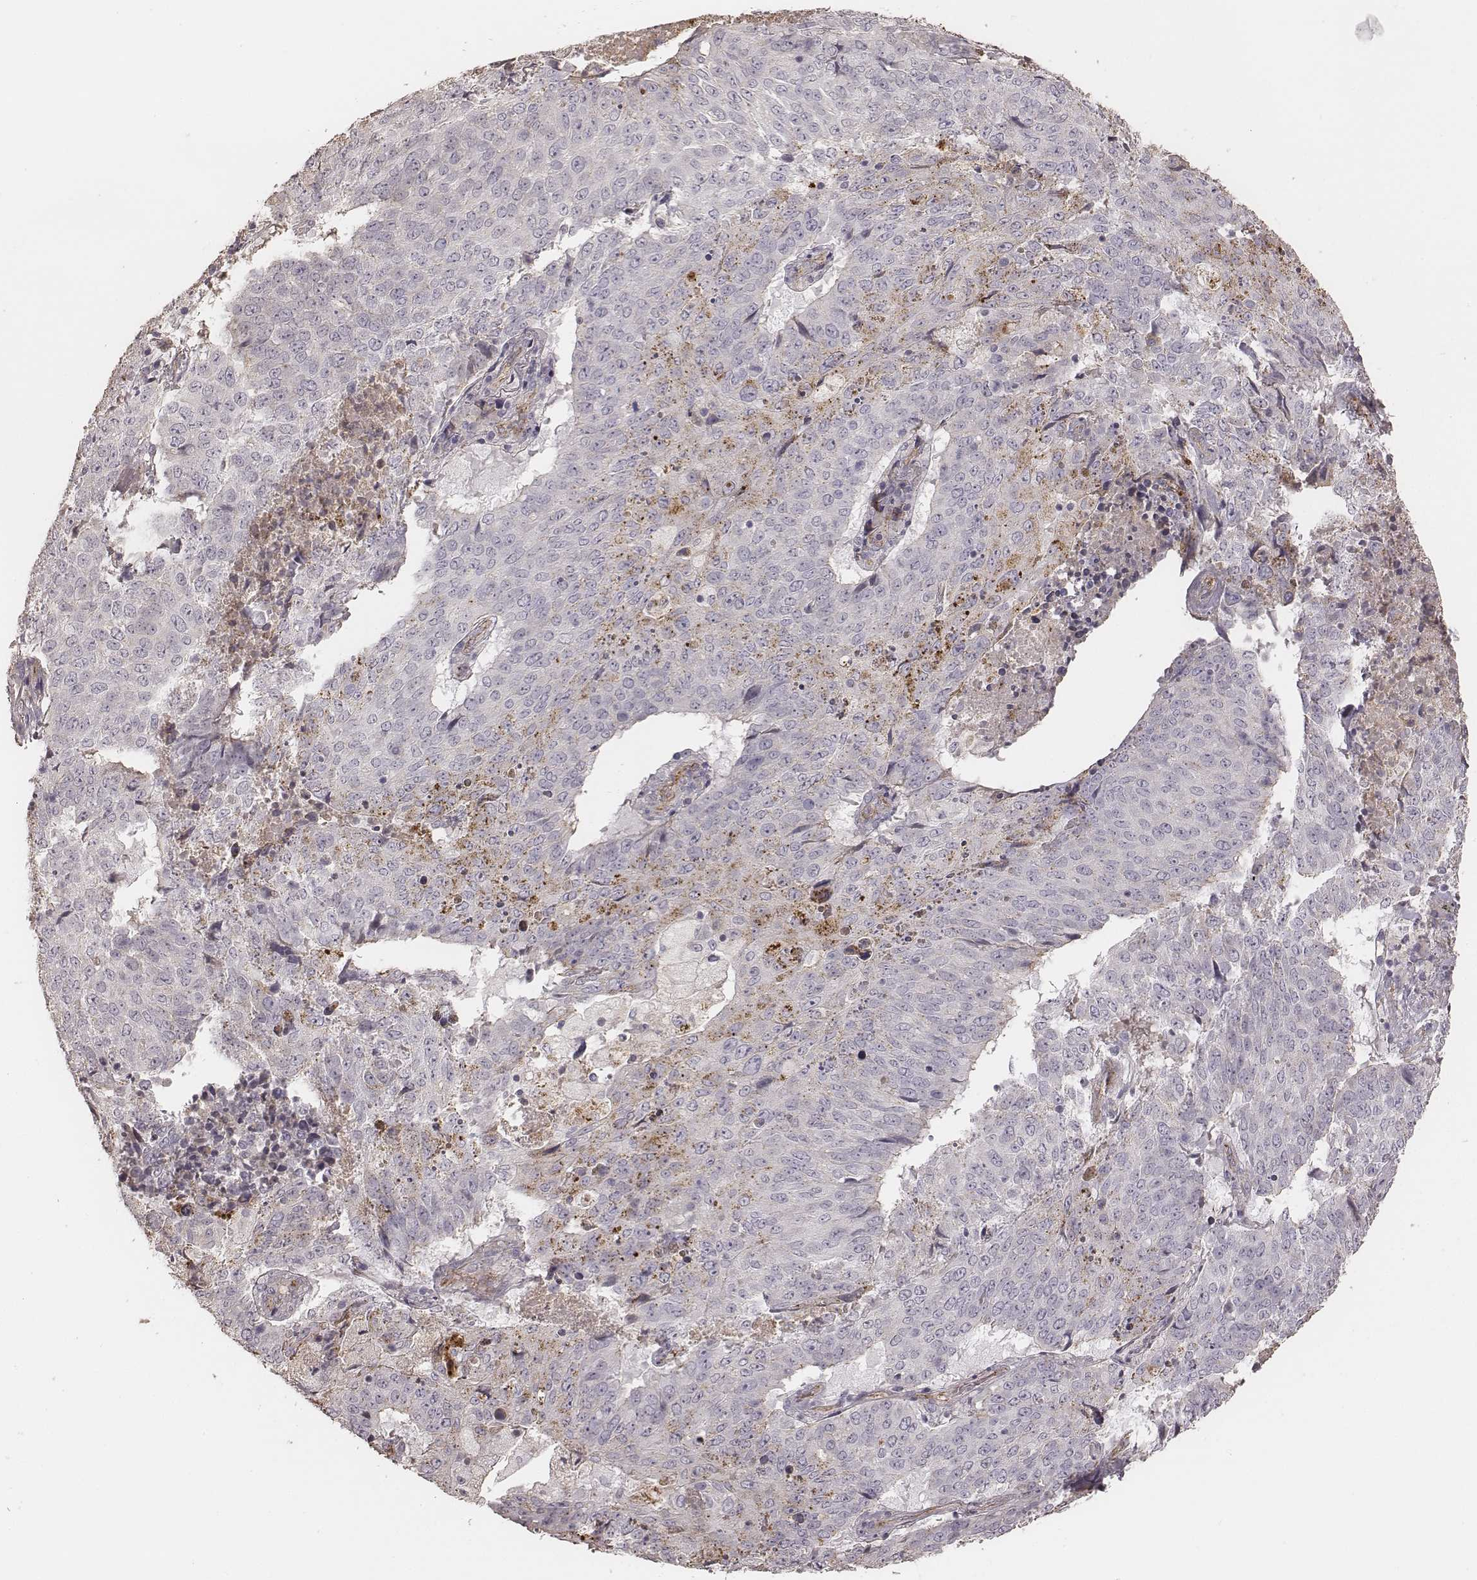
{"staining": {"intensity": "negative", "quantity": "none", "location": "none"}, "tissue": "lung cancer", "cell_type": "Tumor cells", "image_type": "cancer", "snomed": [{"axis": "morphology", "description": "Normal tissue, NOS"}, {"axis": "morphology", "description": "Squamous cell carcinoma, NOS"}, {"axis": "topography", "description": "Bronchus"}, {"axis": "topography", "description": "Lung"}], "caption": "Tumor cells show no significant expression in lung cancer (squamous cell carcinoma). Brightfield microscopy of immunohistochemistry stained with DAB (3,3'-diaminobenzidine) (brown) and hematoxylin (blue), captured at high magnification.", "gene": "OTOGL", "patient": {"sex": "male", "age": 64}}